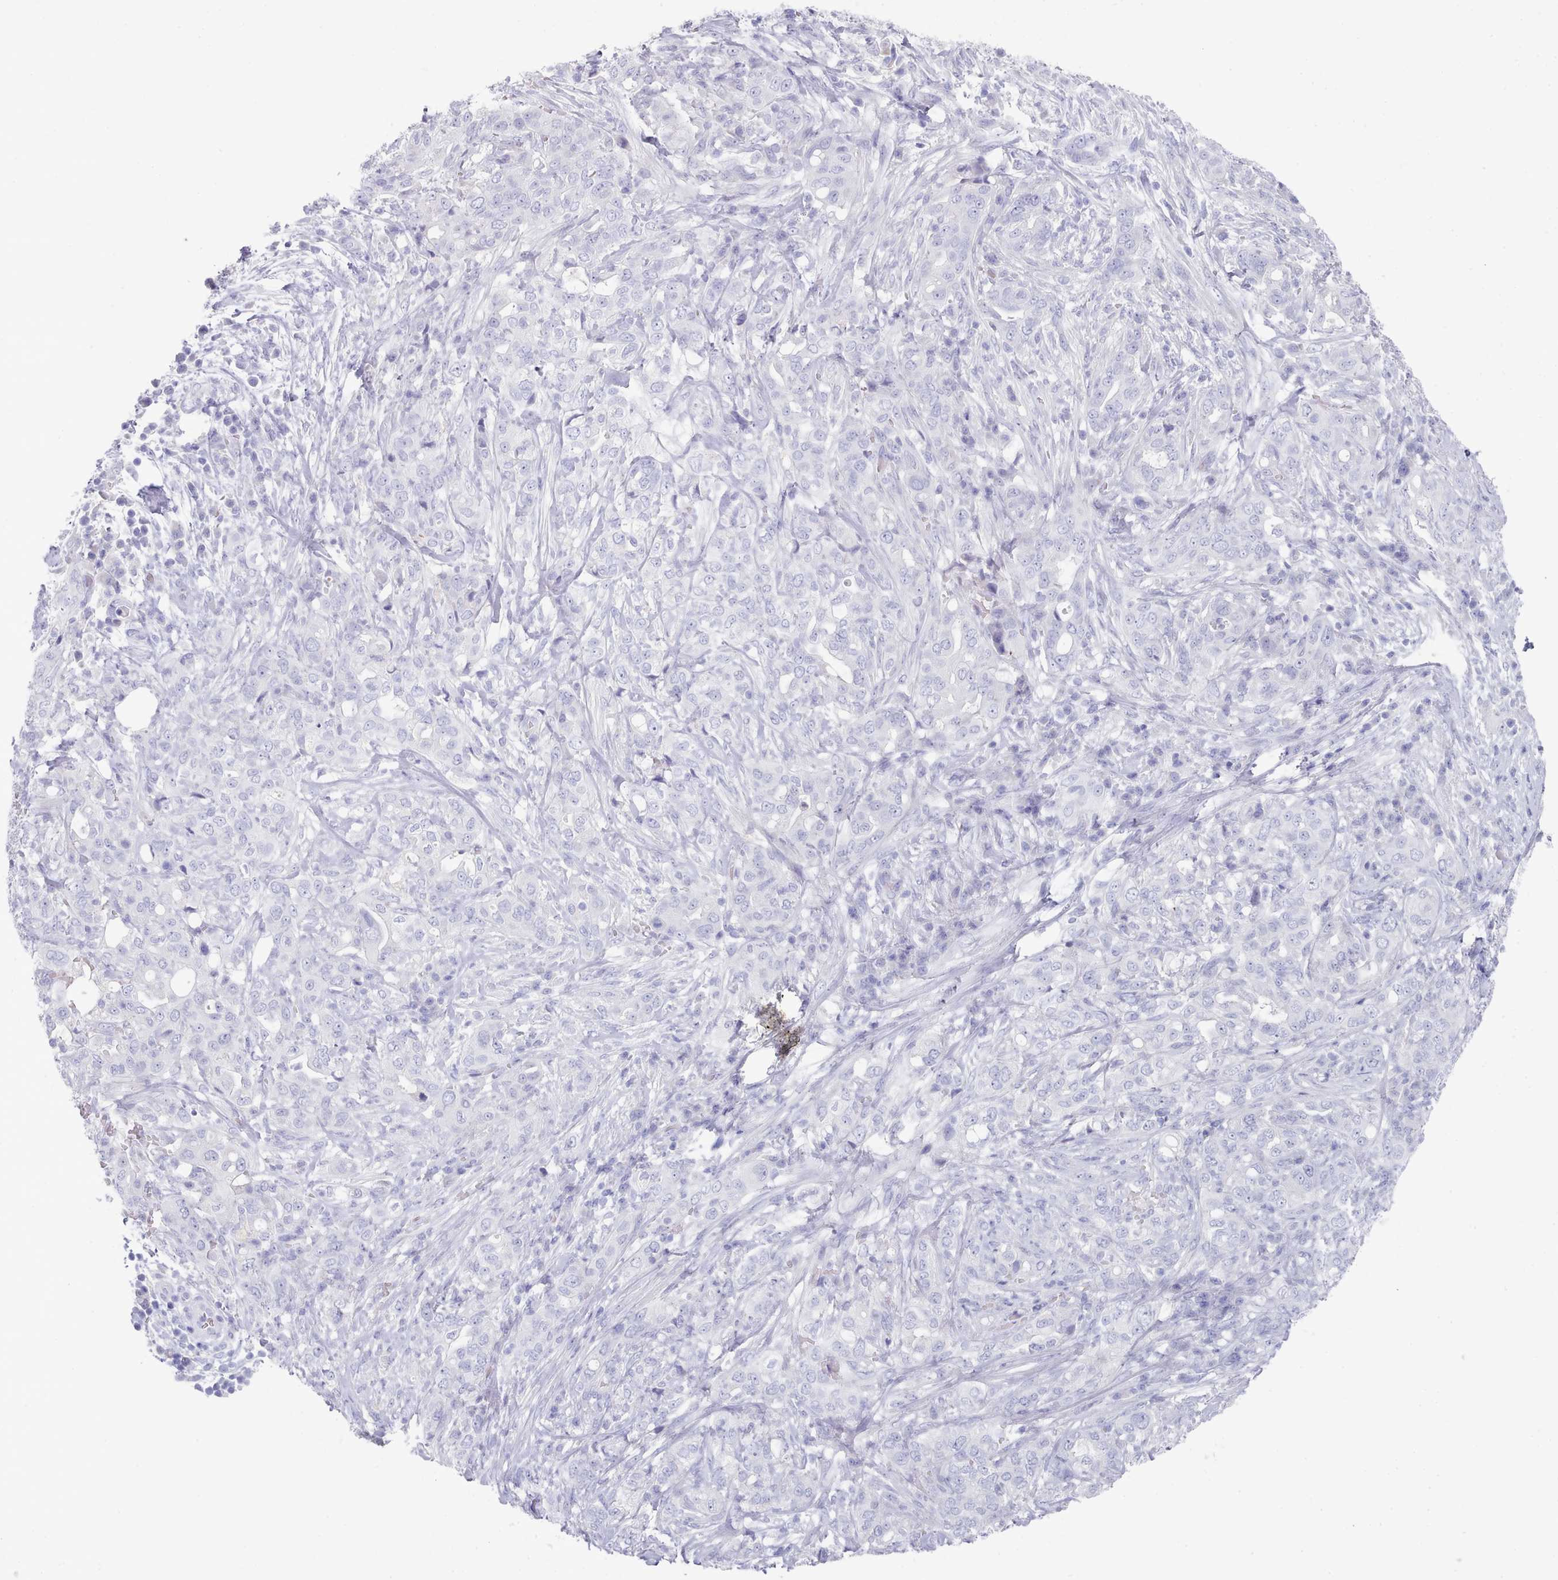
{"staining": {"intensity": "negative", "quantity": "none", "location": "none"}, "tissue": "pancreatic cancer", "cell_type": "Tumor cells", "image_type": "cancer", "snomed": [{"axis": "morphology", "description": "Normal tissue, NOS"}, {"axis": "morphology", "description": "Adenocarcinoma, NOS"}, {"axis": "topography", "description": "Lymph node"}, {"axis": "topography", "description": "Pancreas"}], "caption": "Micrograph shows no significant protein expression in tumor cells of pancreatic cancer.", "gene": "LRRC37A", "patient": {"sex": "female", "age": 67}}